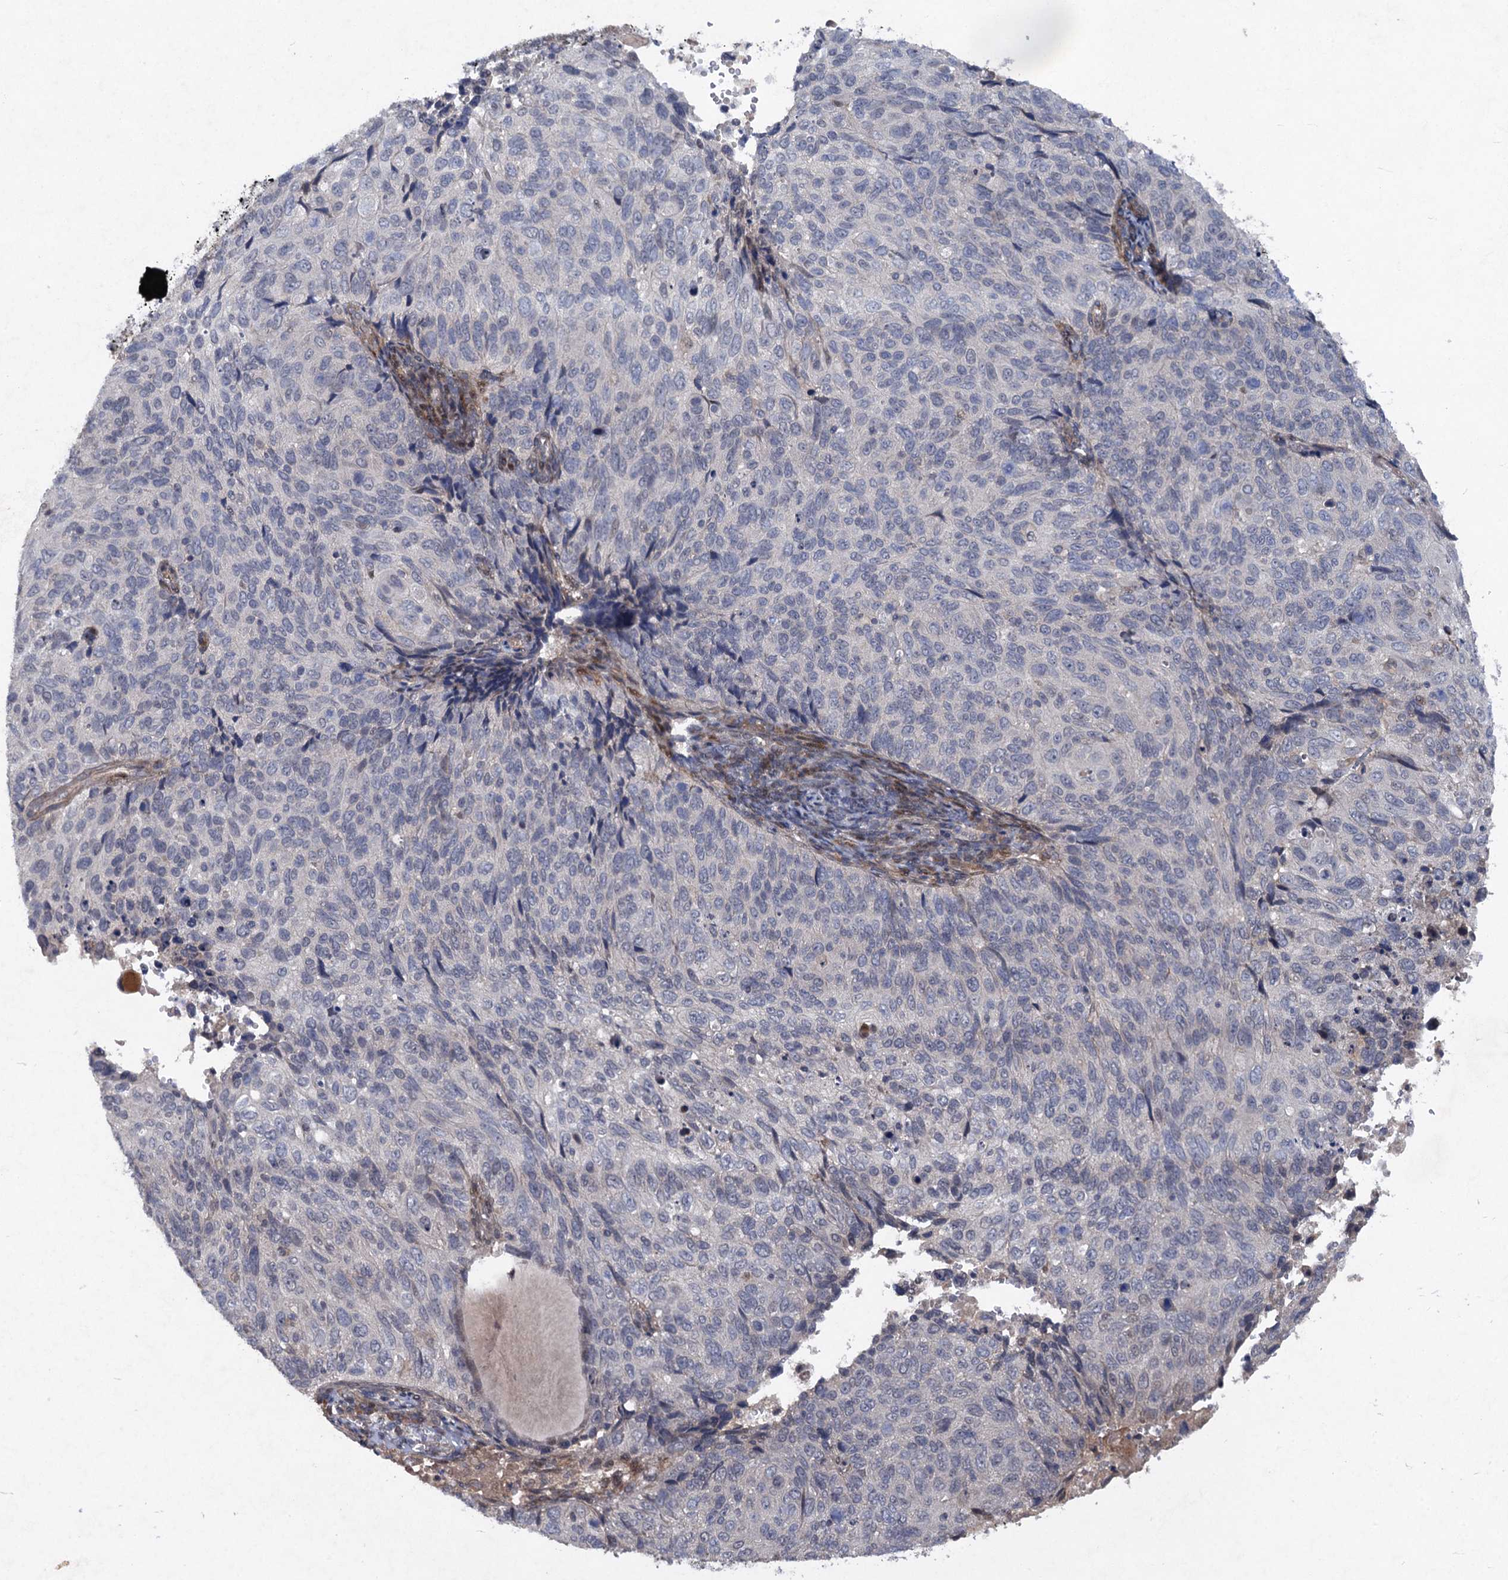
{"staining": {"intensity": "negative", "quantity": "none", "location": "none"}, "tissue": "cervical cancer", "cell_type": "Tumor cells", "image_type": "cancer", "snomed": [{"axis": "morphology", "description": "Squamous cell carcinoma, NOS"}, {"axis": "topography", "description": "Cervix"}], "caption": "Cervical cancer (squamous cell carcinoma) was stained to show a protein in brown. There is no significant expression in tumor cells.", "gene": "NUDT22", "patient": {"sex": "female", "age": 70}}